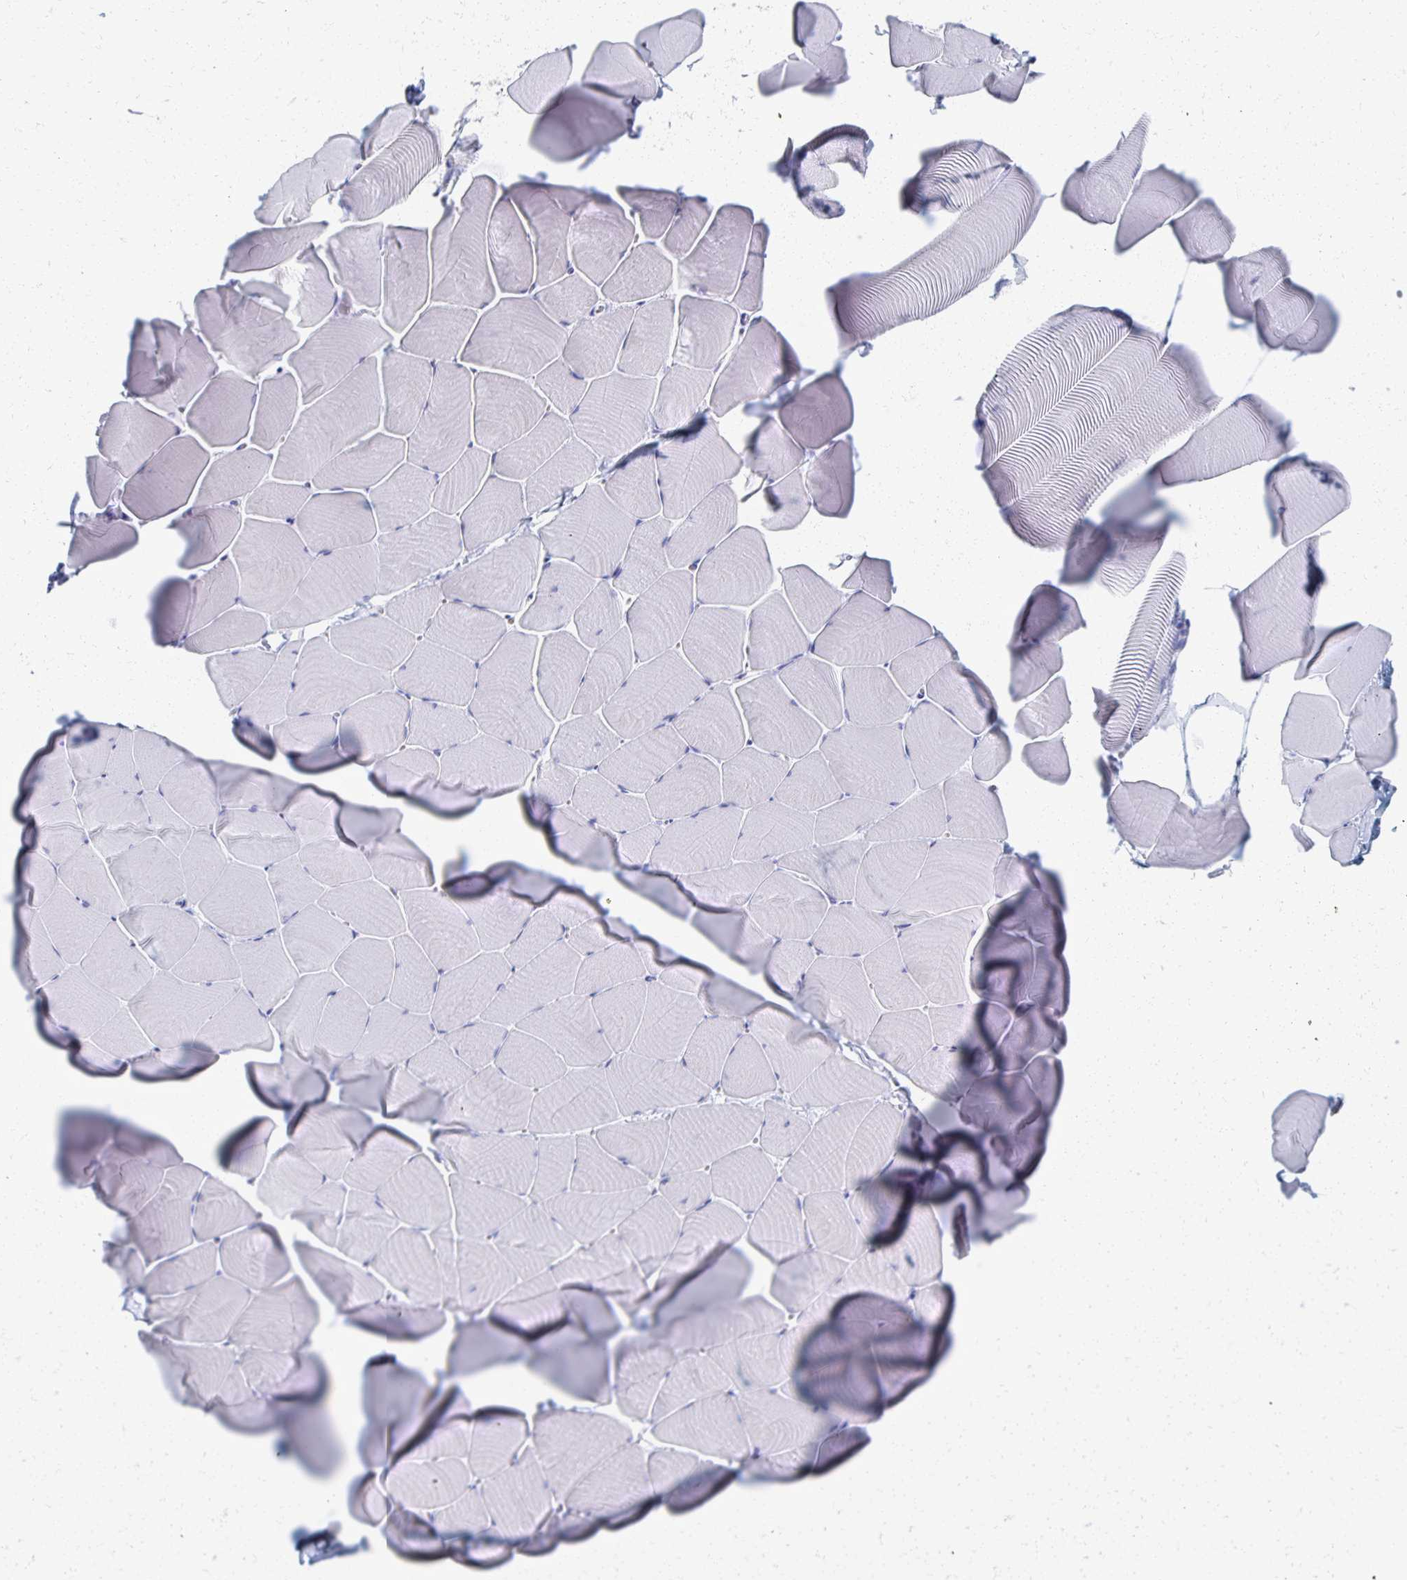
{"staining": {"intensity": "negative", "quantity": "none", "location": "none"}, "tissue": "skeletal muscle", "cell_type": "Myocytes", "image_type": "normal", "snomed": [{"axis": "morphology", "description": "Normal tissue, NOS"}, {"axis": "topography", "description": "Skeletal muscle"}], "caption": "This is a micrograph of immunohistochemistry (IHC) staining of unremarkable skeletal muscle, which shows no positivity in myocytes.", "gene": "PRR20A", "patient": {"sex": "male", "age": 25}}